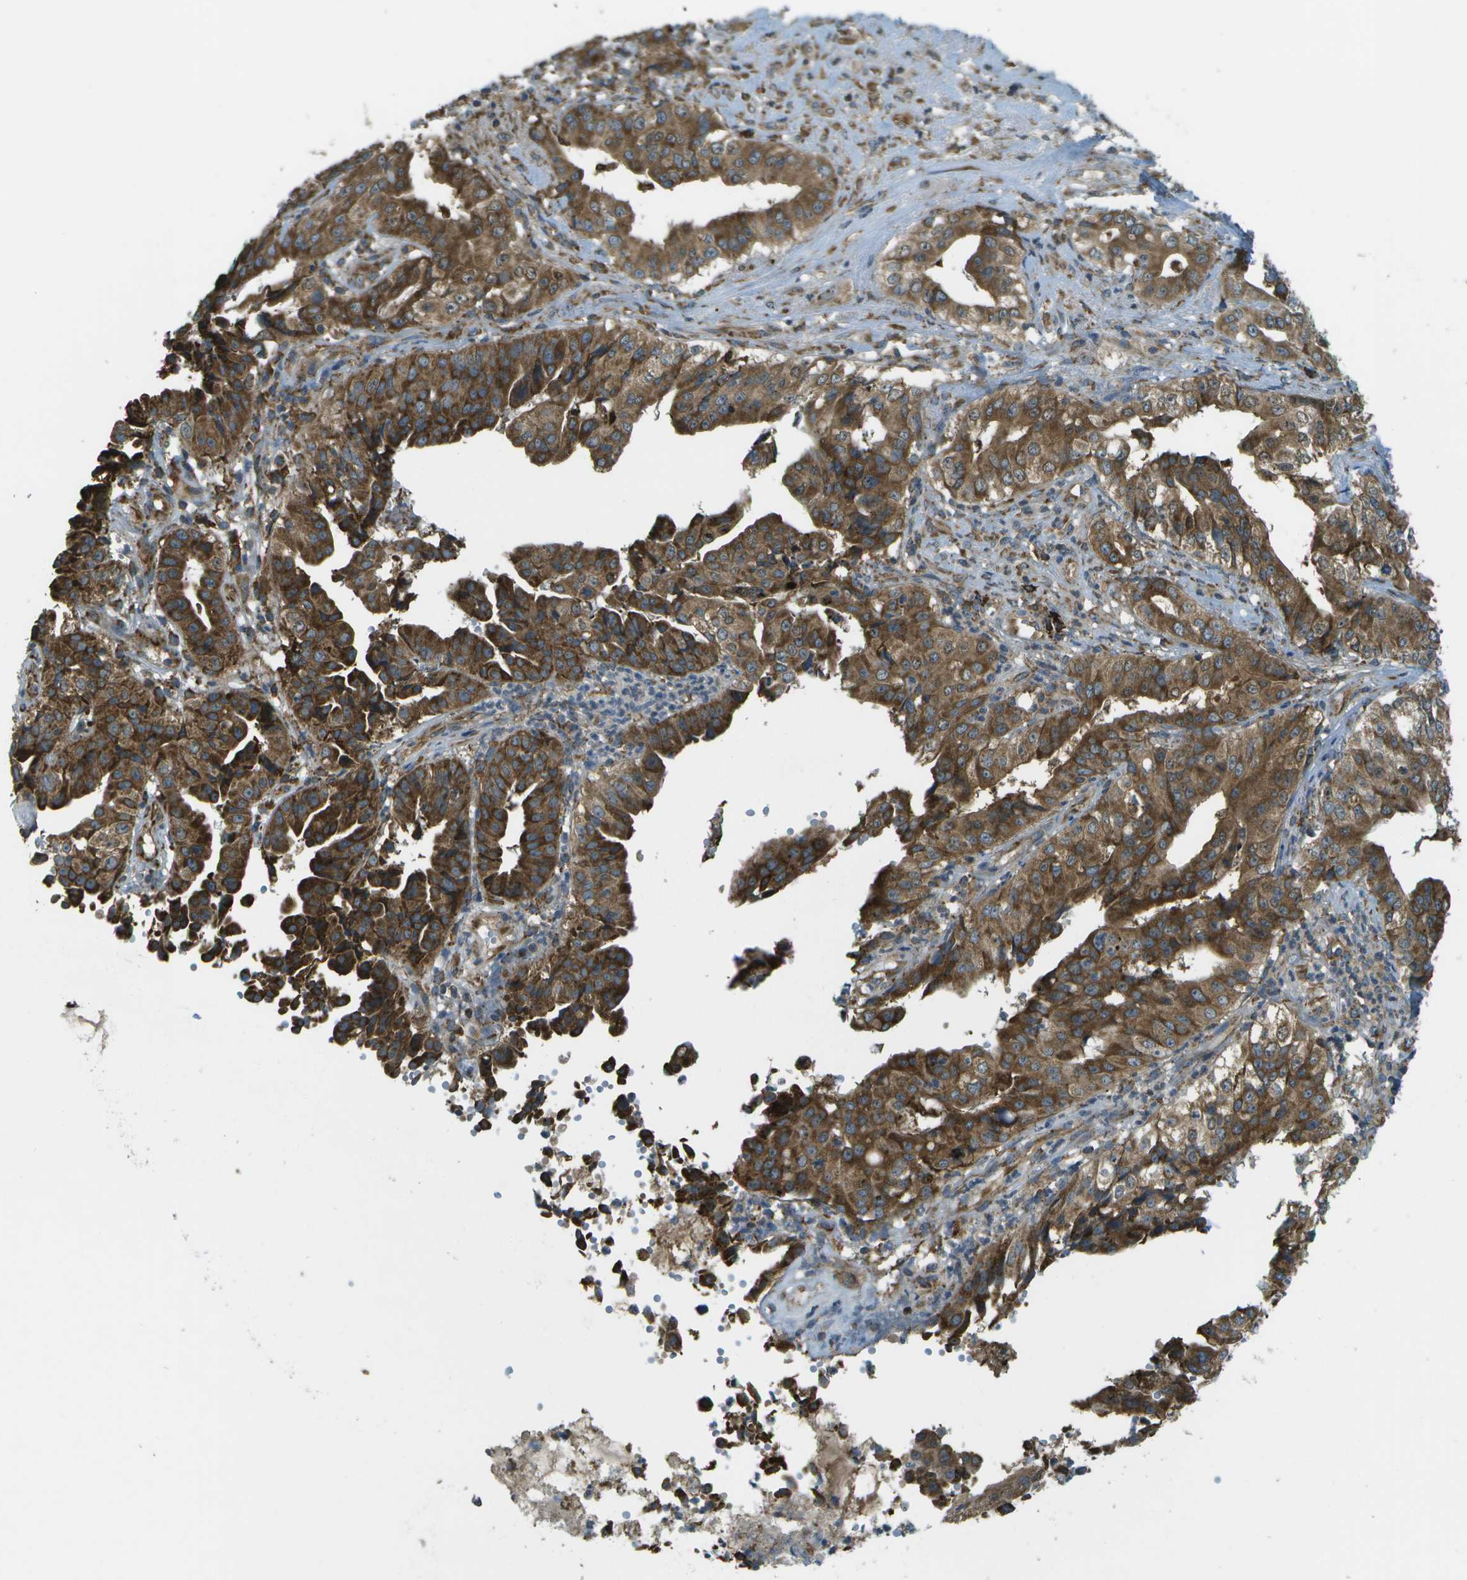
{"staining": {"intensity": "strong", "quantity": ">75%", "location": "cytoplasmic/membranous"}, "tissue": "liver cancer", "cell_type": "Tumor cells", "image_type": "cancer", "snomed": [{"axis": "morphology", "description": "Cholangiocarcinoma"}, {"axis": "topography", "description": "Liver"}], "caption": "Tumor cells reveal high levels of strong cytoplasmic/membranous positivity in approximately >75% of cells in human liver cancer (cholangiocarcinoma).", "gene": "USP30", "patient": {"sex": "female", "age": 61}}